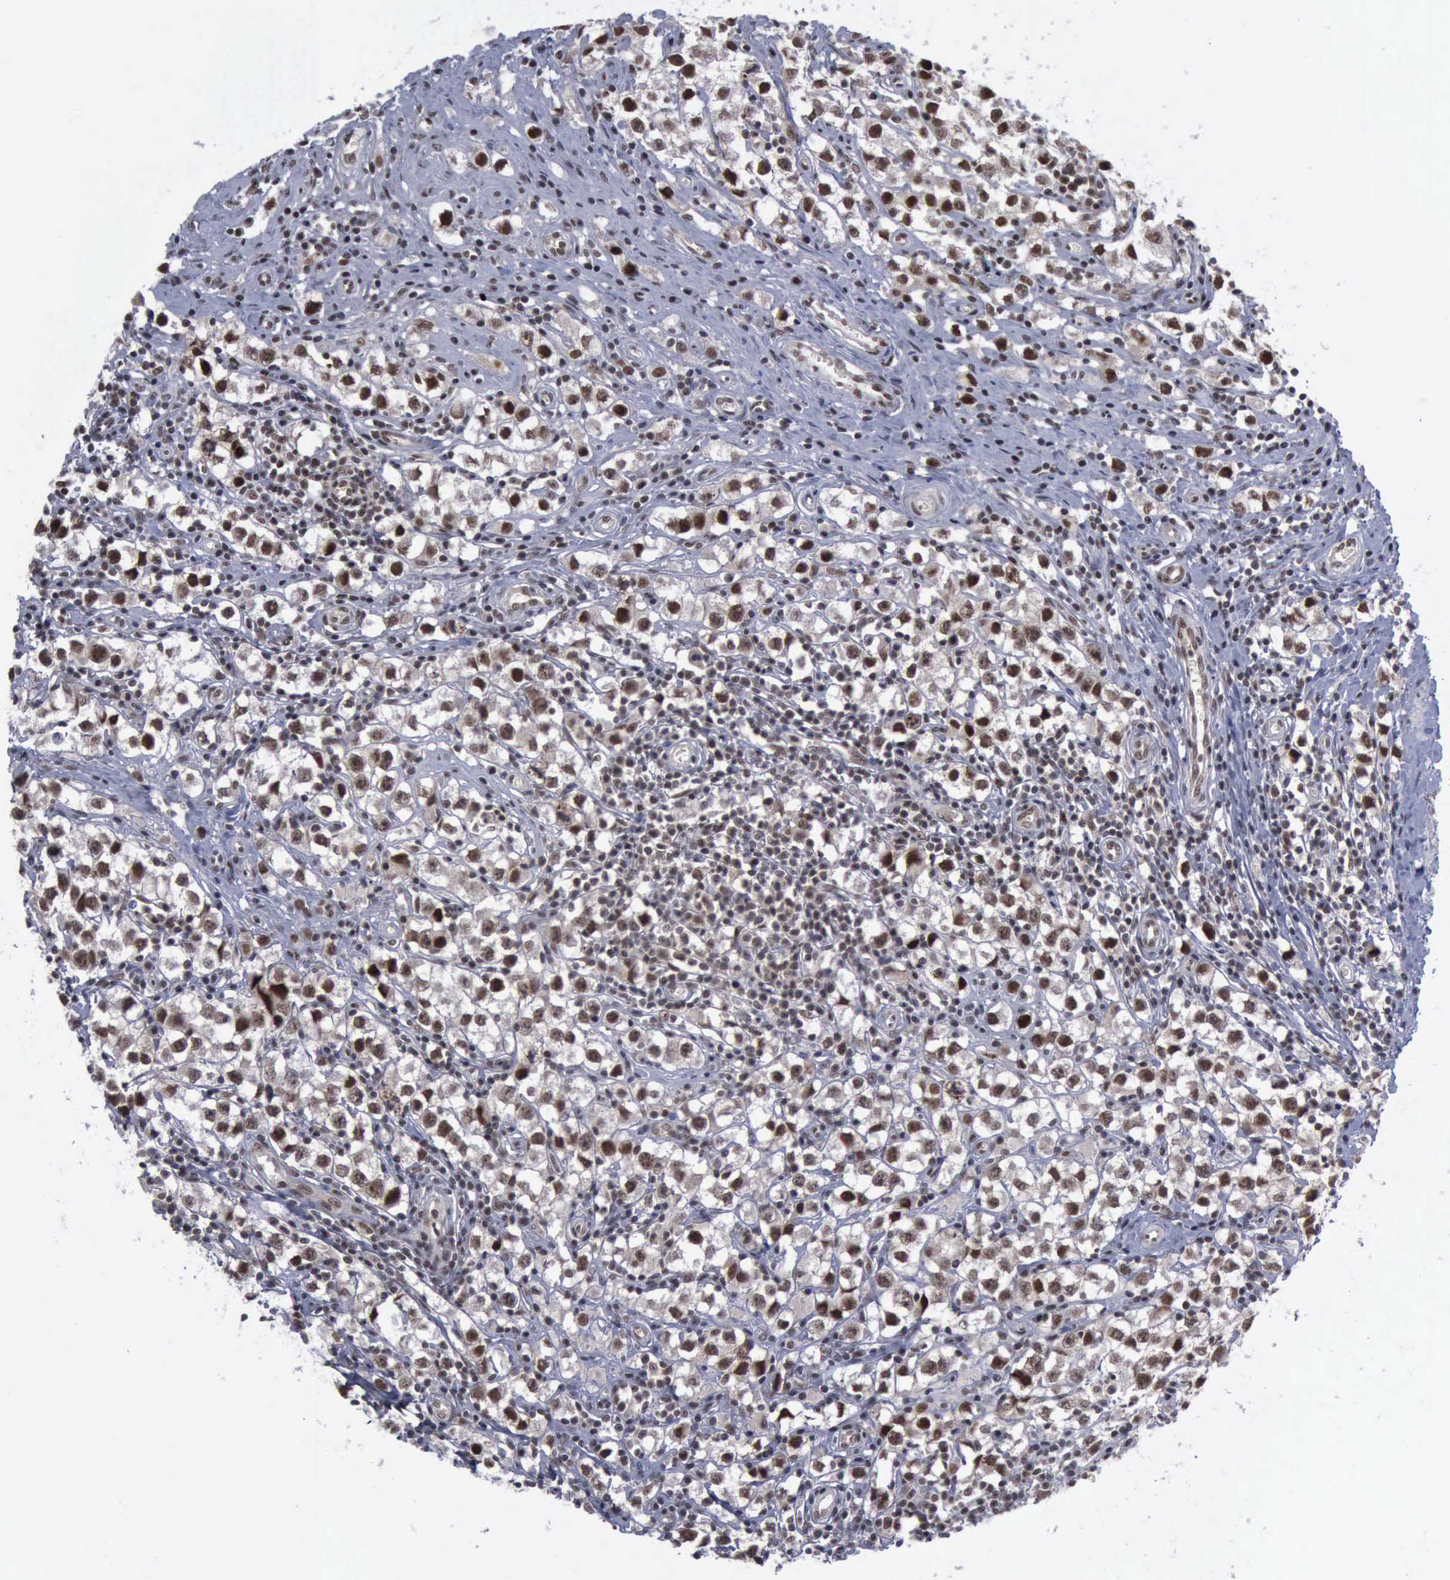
{"staining": {"intensity": "moderate", "quantity": ">75%", "location": "cytoplasmic/membranous,nuclear"}, "tissue": "testis cancer", "cell_type": "Tumor cells", "image_type": "cancer", "snomed": [{"axis": "morphology", "description": "Seminoma, NOS"}, {"axis": "topography", "description": "Testis"}], "caption": "Immunohistochemical staining of seminoma (testis) exhibits medium levels of moderate cytoplasmic/membranous and nuclear protein expression in about >75% of tumor cells.", "gene": "ATM", "patient": {"sex": "male", "age": 35}}